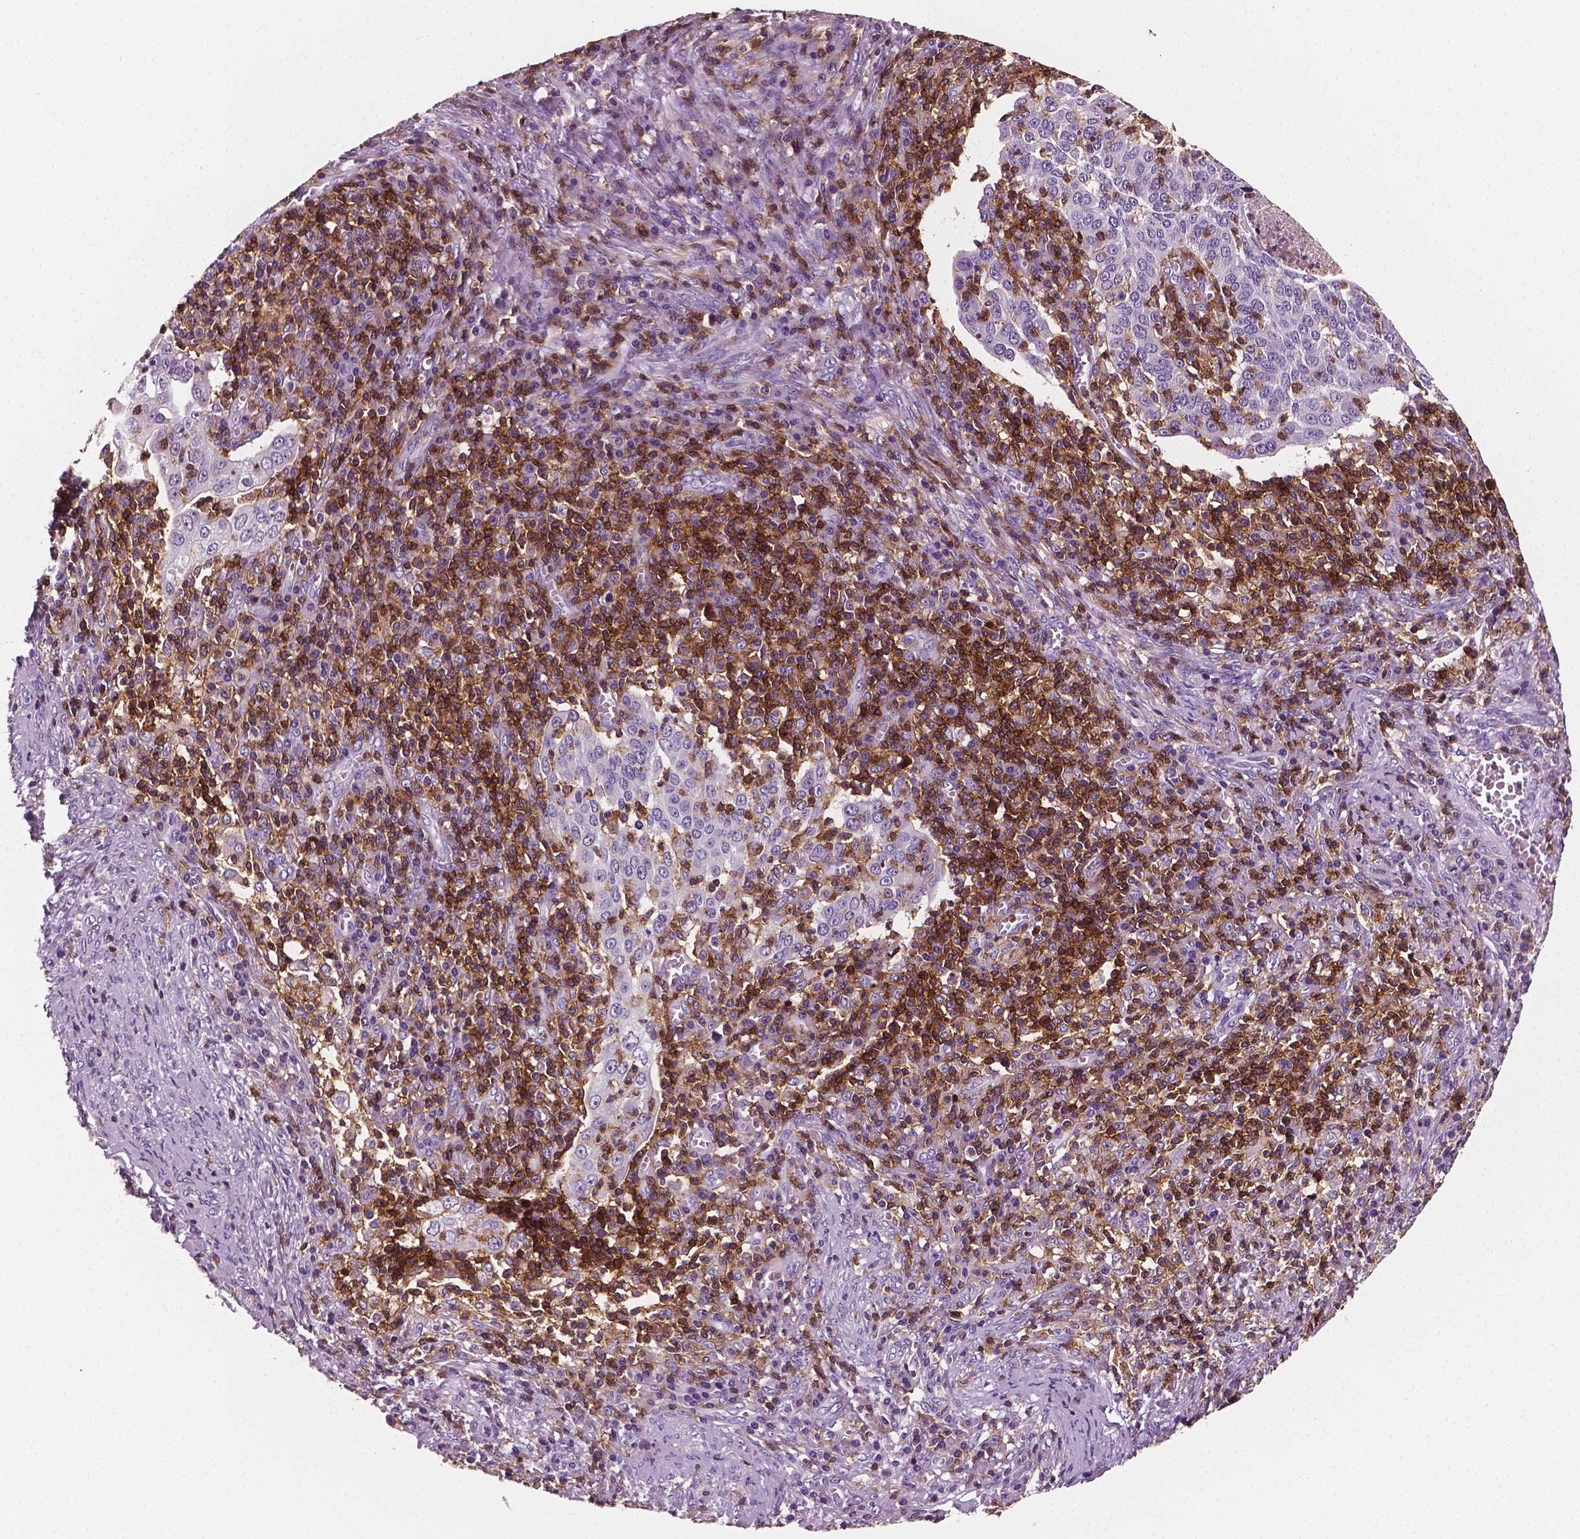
{"staining": {"intensity": "negative", "quantity": "none", "location": "none"}, "tissue": "cervical cancer", "cell_type": "Tumor cells", "image_type": "cancer", "snomed": [{"axis": "morphology", "description": "Squamous cell carcinoma, NOS"}, {"axis": "topography", "description": "Cervix"}], "caption": "Tumor cells are negative for brown protein staining in cervical cancer (squamous cell carcinoma). The staining was performed using DAB (3,3'-diaminobenzidine) to visualize the protein expression in brown, while the nuclei were stained in blue with hematoxylin (Magnification: 20x).", "gene": "PTPRC", "patient": {"sex": "female", "age": 39}}